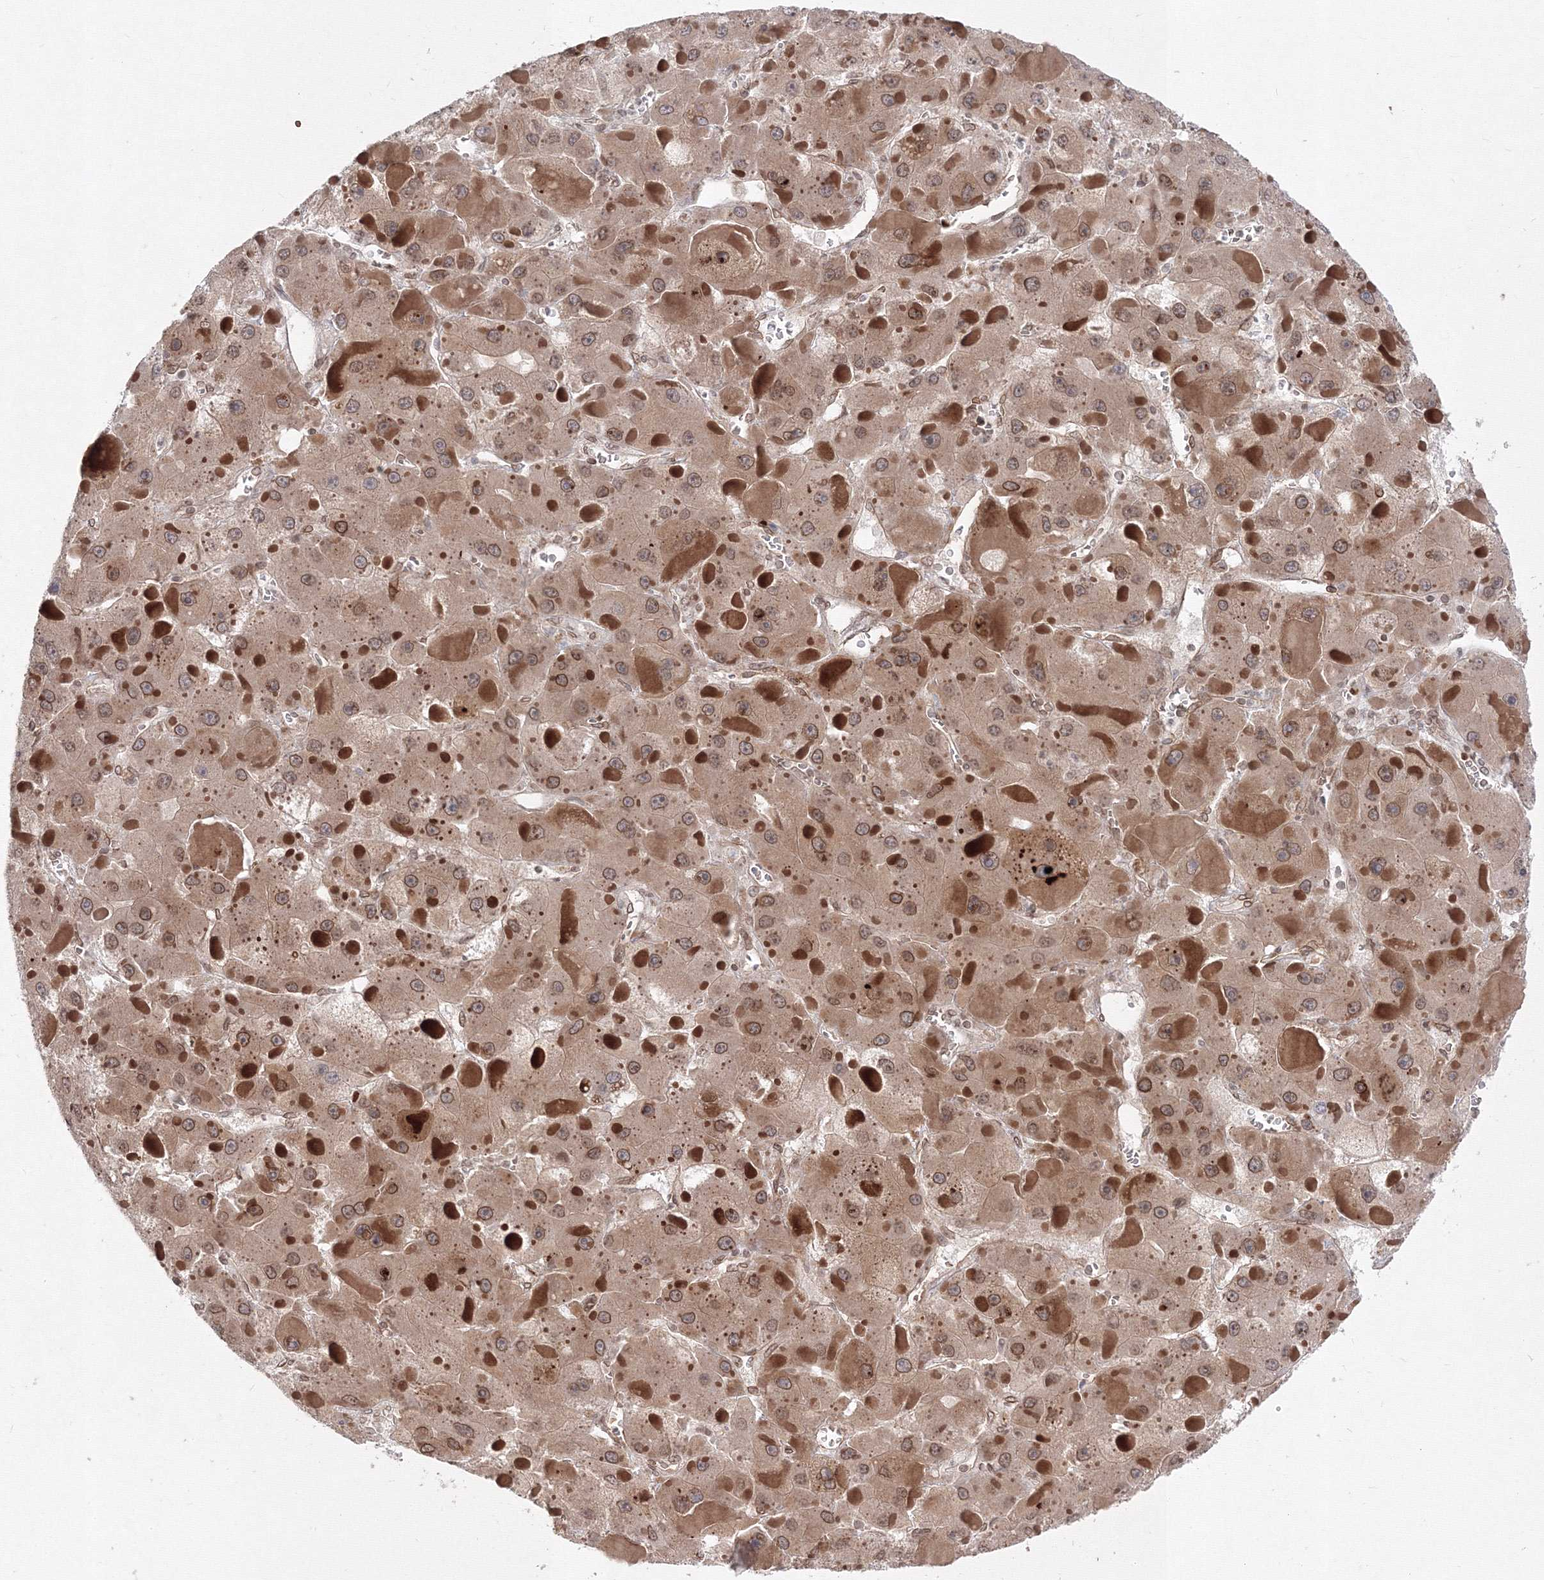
{"staining": {"intensity": "moderate", "quantity": "25%-75%", "location": "cytoplasmic/membranous,nuclear"}, "tissue": "liver cancer", "cell_type": "Tumor cells", "image_type": "cancer", "snomed": [{"axis": "morphology", "description": "Carcinoma, Hepatocellular, NOS"}, {"axis": "topography", "description": "Liver"}], "caption": "Immunohistochemistry (IHC) histopathology image of neoplastic tissue: human liver cancer stained using immunohistochemistry (IHC) displays medium levels of moderate protein expression localized specifically in the cytoplasmic/membranous and nuclear of tumor cells, appearing as a cytoplasmic/membranous and nuclear brown color.", "gene": "DNAJB2", "patient": {"sex": "female", "age": 73}}